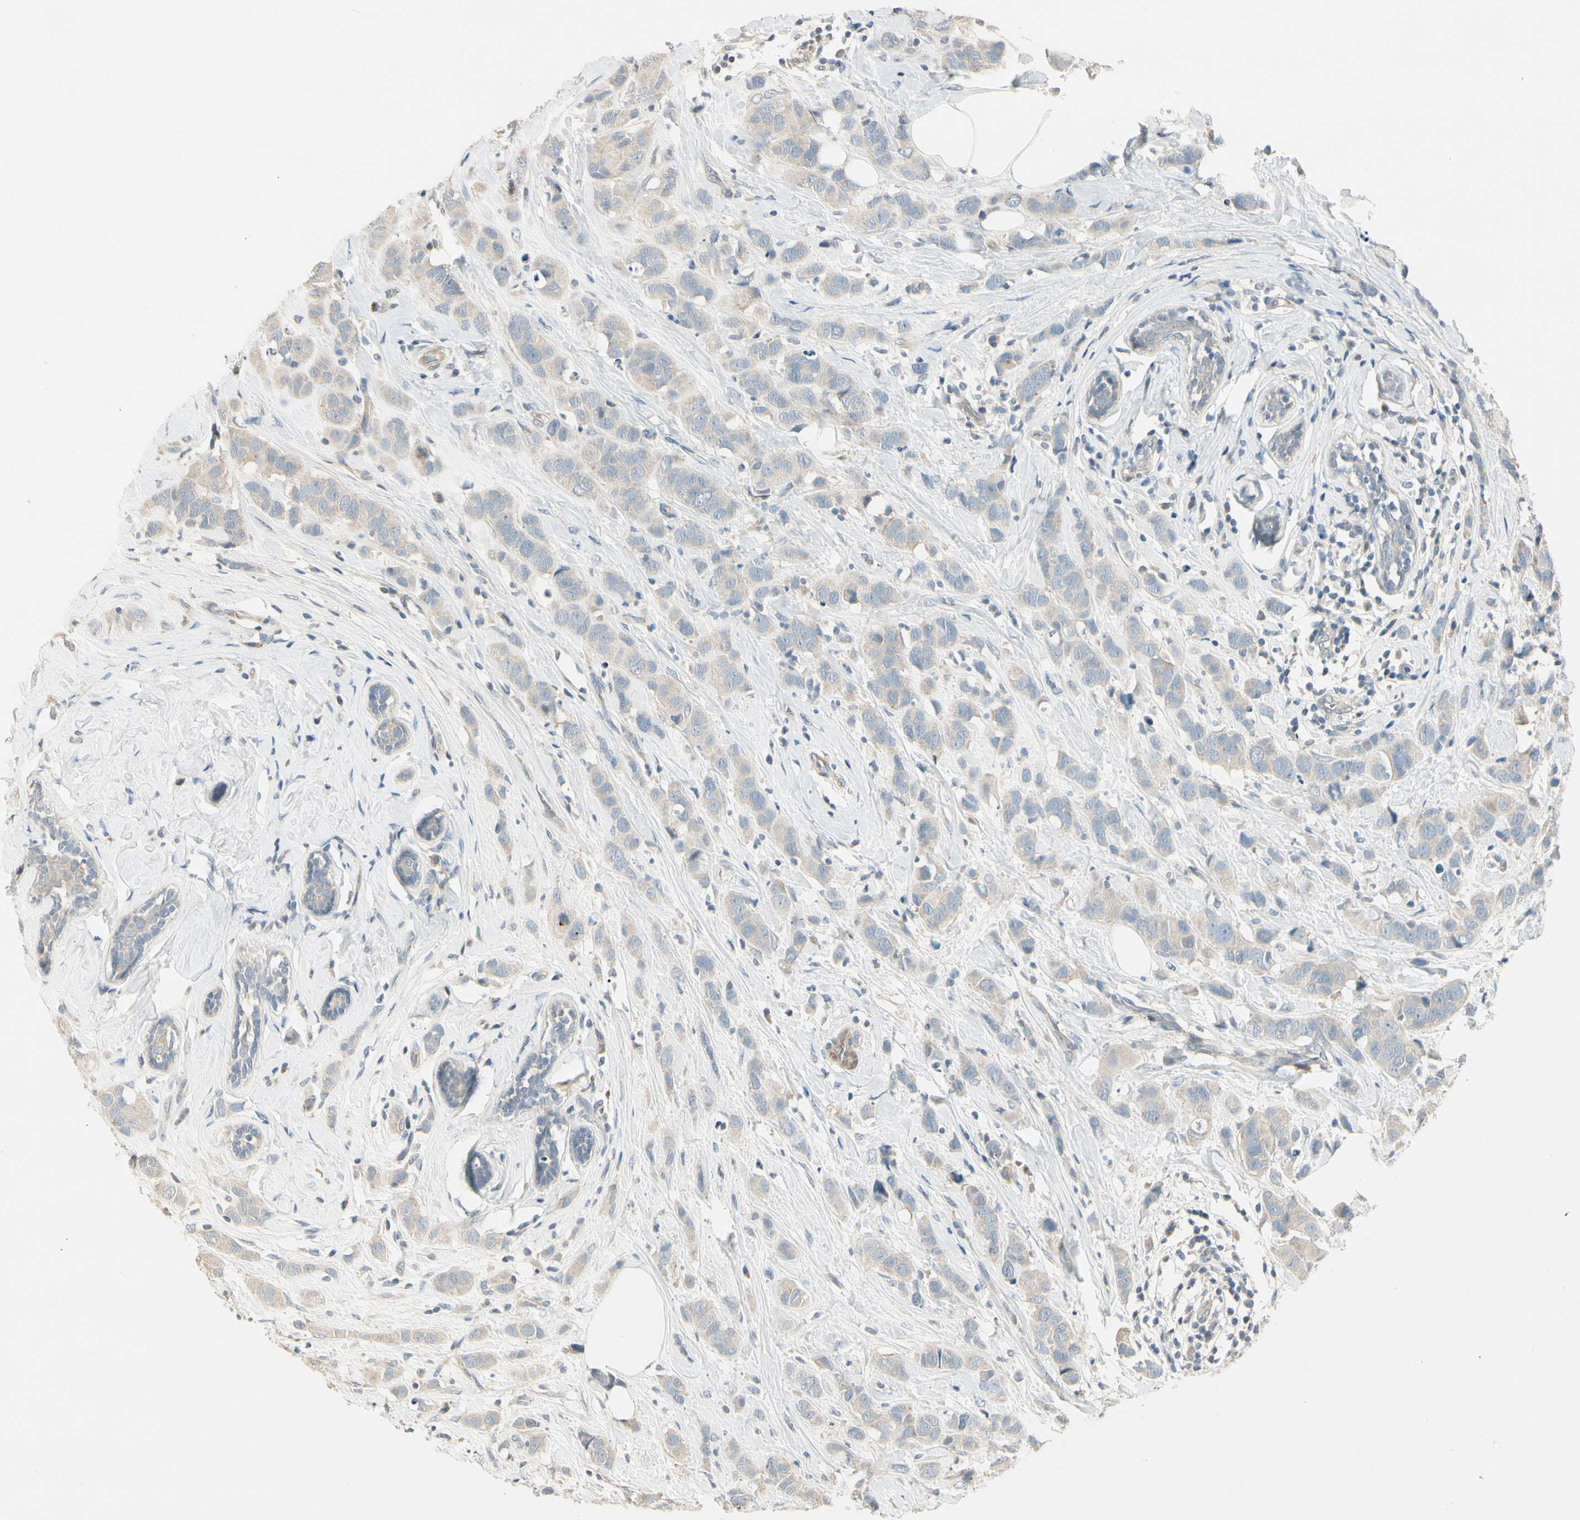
{"staining": {"intensity": "weak", "quantity": ">75%", "location": "cytoplasmic/membranous"}, "tissue": "breast cancer", "cell_type": "Tumor cells", "image_type": "cancer", "snomed": [{"axis": "morphology", "description": "Normal tissue, NOS"}, {"axis": "morphology", "description": "Duct carcinoma"}, {"axis": "topography", "description": "Breast"}], "caption": "Protein analysis of breast cancer (infiltrating ductal carcinoma) tissue exhibits weak cytoplasmic/membranous expression in approximately >75% of tumor cells.", "gene": "ADGRA3", "patient": {"sex": "female", "age": 50}}